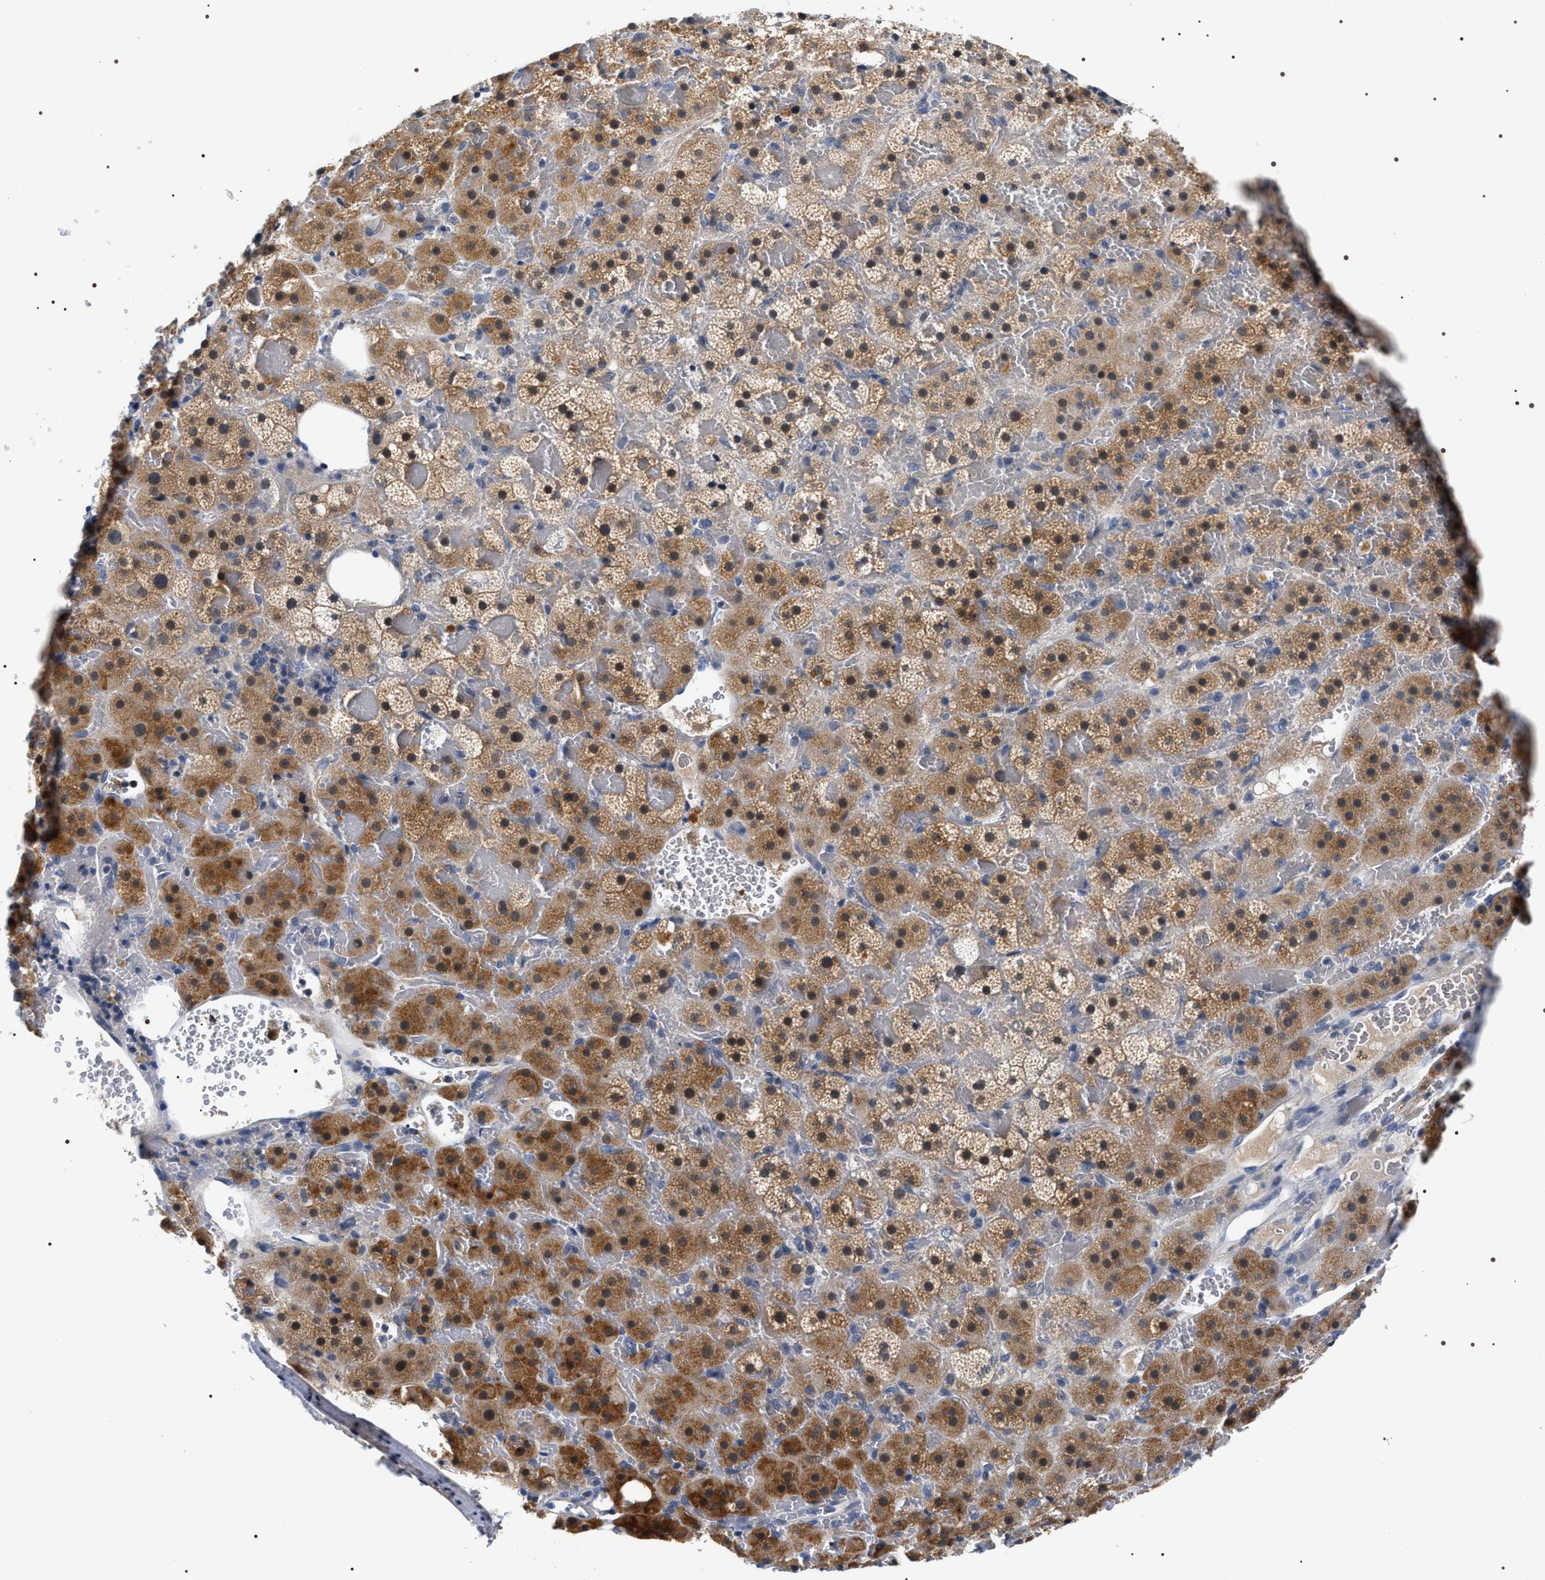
{"staining": {"intensity": "moderate", "quantity": ">75%", "location": "cytoplasmic/membranous"}, "tissue": "adrenal gland", "cell_type": "Glandular cells", "image_type": "normal", "snomed": [{"axis": "morphology", "description": "Normal tissue, NOS"}, {"axis": "topography", "description": "Adrenal gland"}], "caption": "A brown stain shows moderate cytoplasmic/membranous expression of a protein in glandular cells of benign human adrenal gland. (IHC, brightfield microscopy, high magnification).", "gene": "BAG2", "patient": {"sex": "female", "age": 59}}